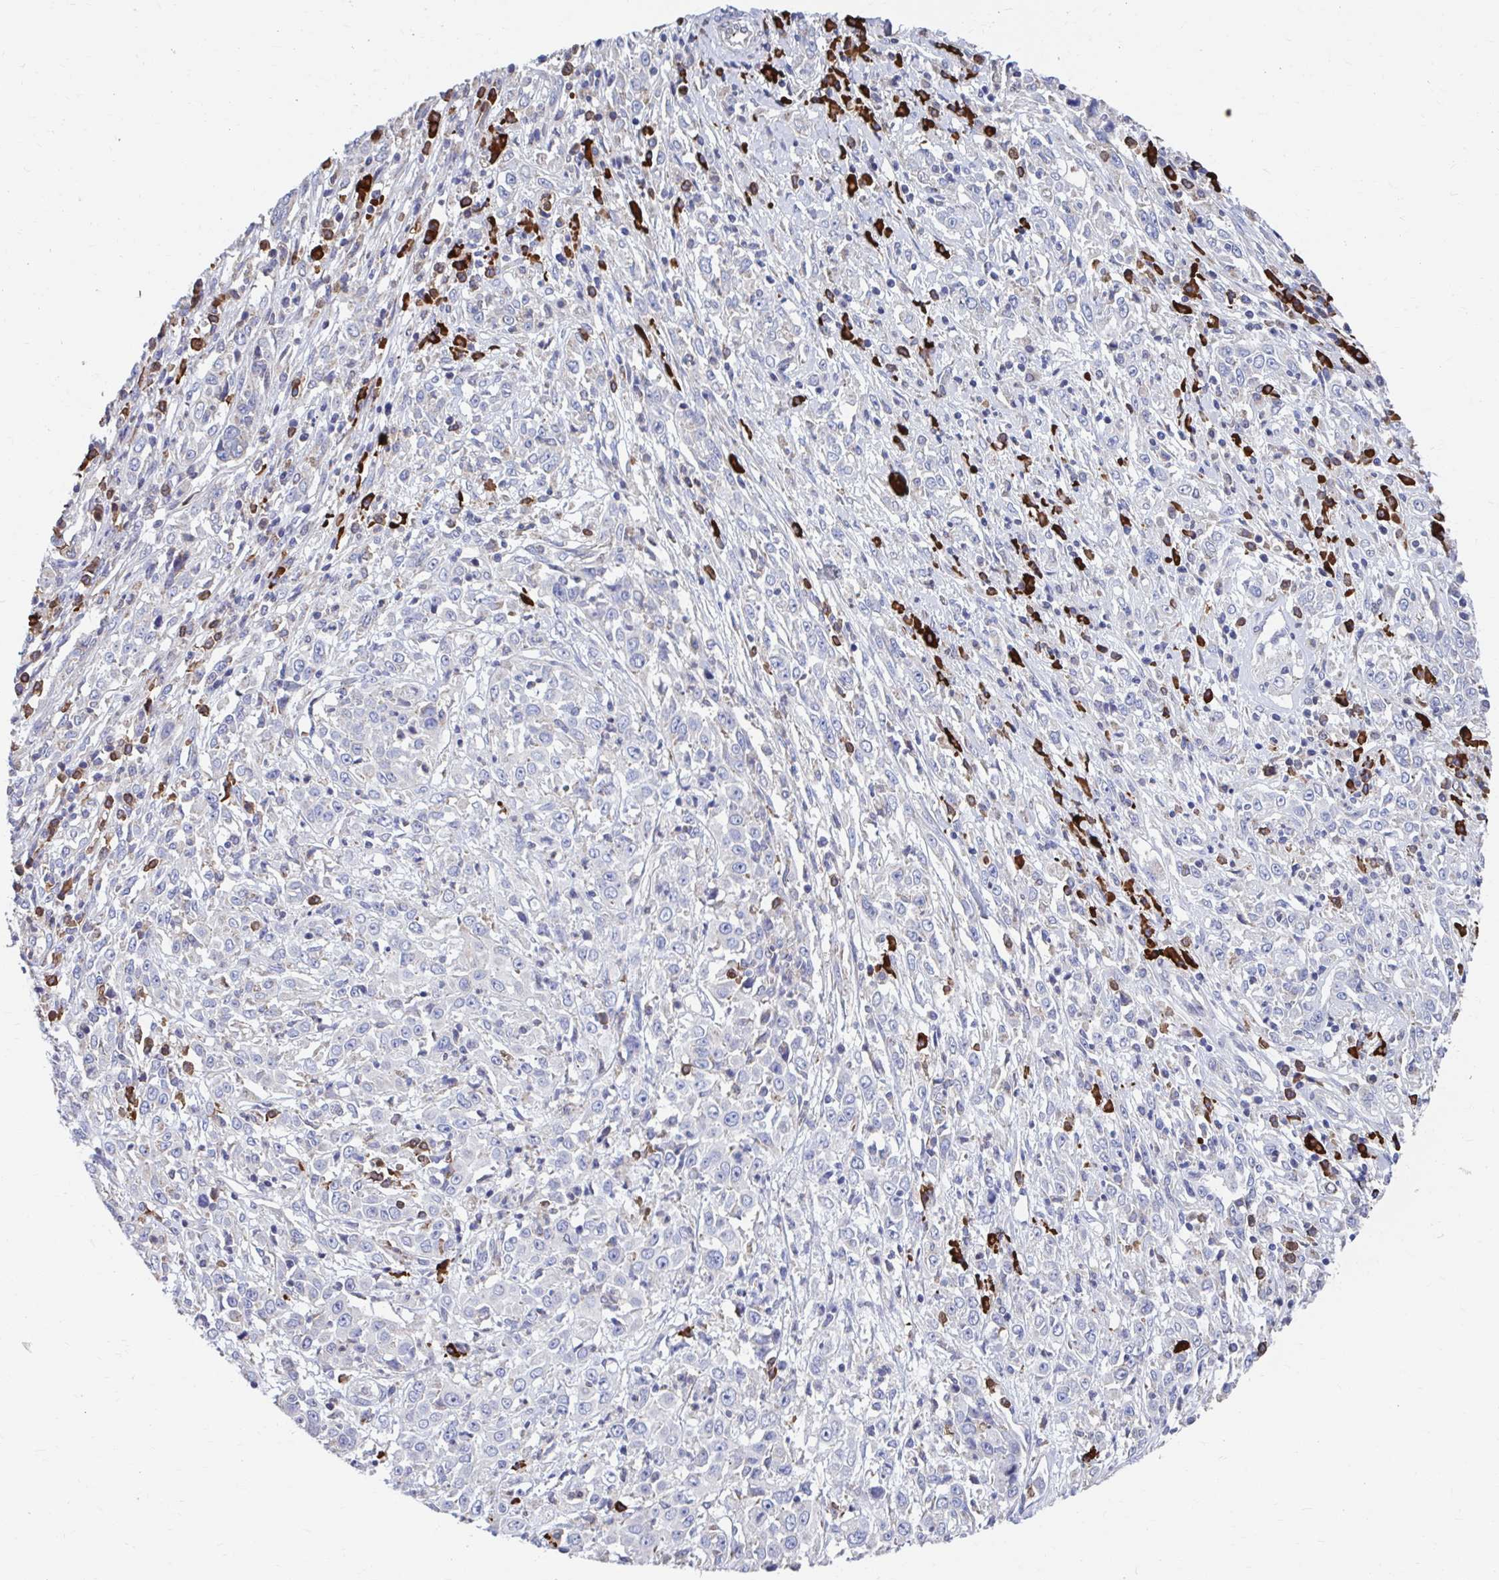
{"staining": {"intensity": "negative", "quantity": "none", "location": "none"}, "tissue": "cervical cancer", "cell_type": "Tumor cells", "image_type": "cancer", "snomed": [{"axis": "morphology", "description": "Adenocarcinoma, NOS"}, {"axis": "topography", "description": "Cervix"}], "caption": "DAB (3,3'-diaminobenzidine) immunohistochemical staining of human cervical cancer shows no significant staining in tumor cells.", "gene": "FKBP2", "patient": {"sex": "female", "age": 40}}